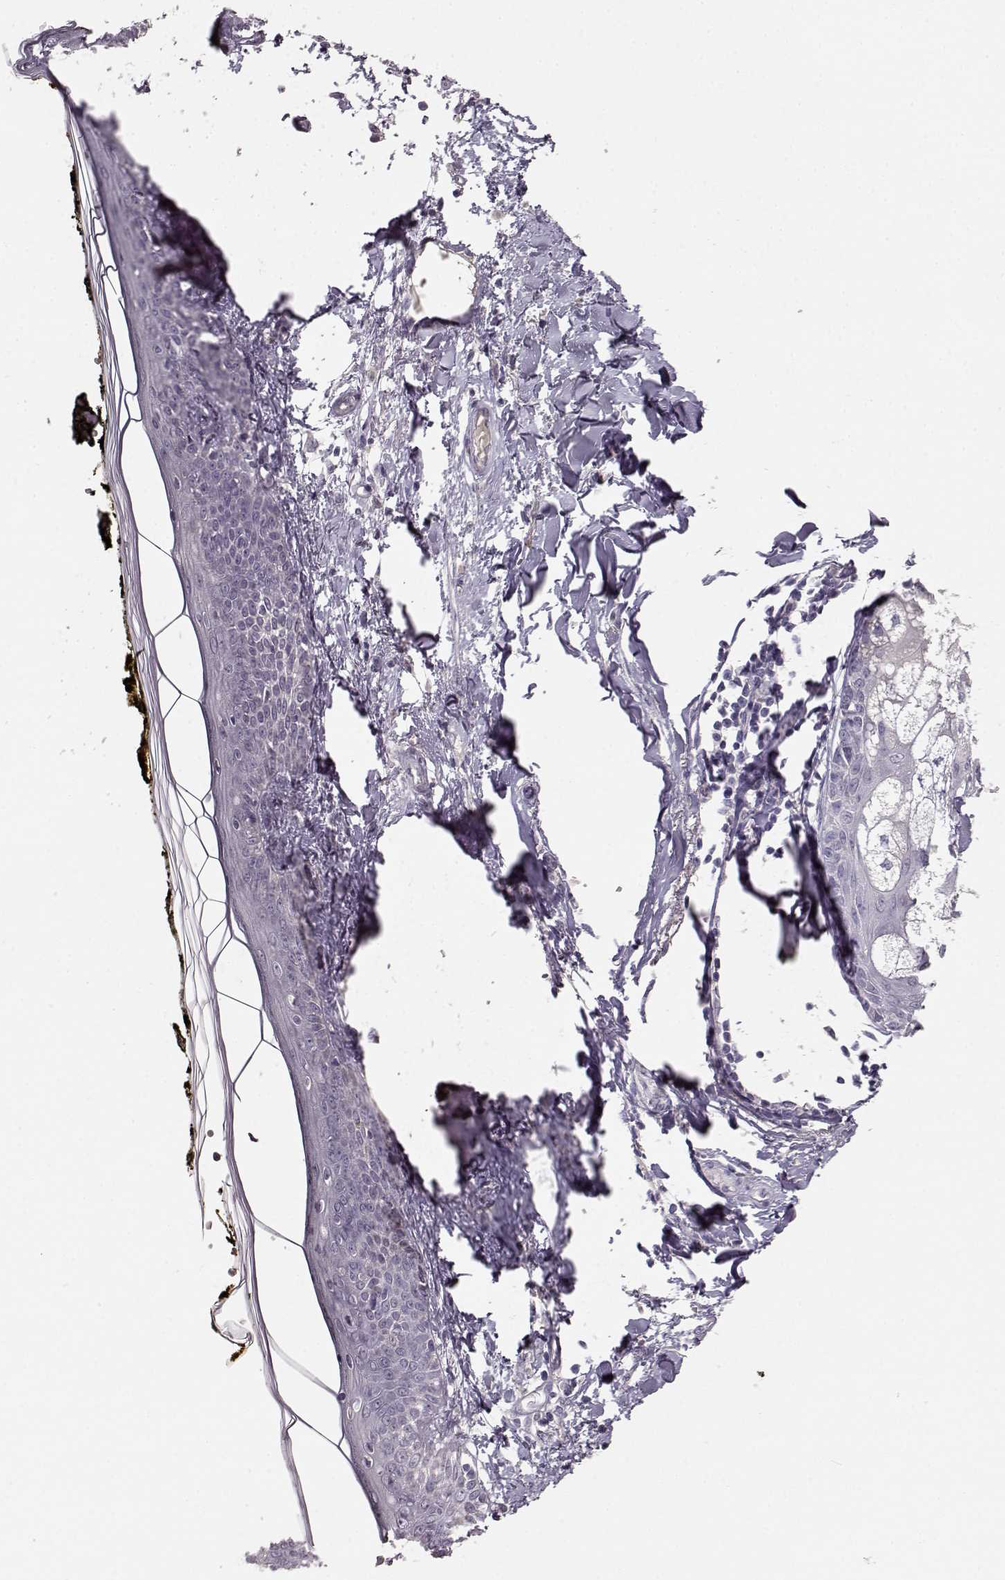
{"staining": {"intensity": "negative", "quantity": "none", "location": "none"}, "tissue": "skin", "cell_type": "Fibroblasts", "image_type": "normal", "snomed": [{"axis": "morphology", "description": "Normal tissue, NOS"}, {"axis": "topography", "description": "Skin"}], "caption": "The micrograph exhibits no significant expression in fibroblasts of skin.", "gene": "BFSP2", "patient": {"sex": "male", "age": 76}}